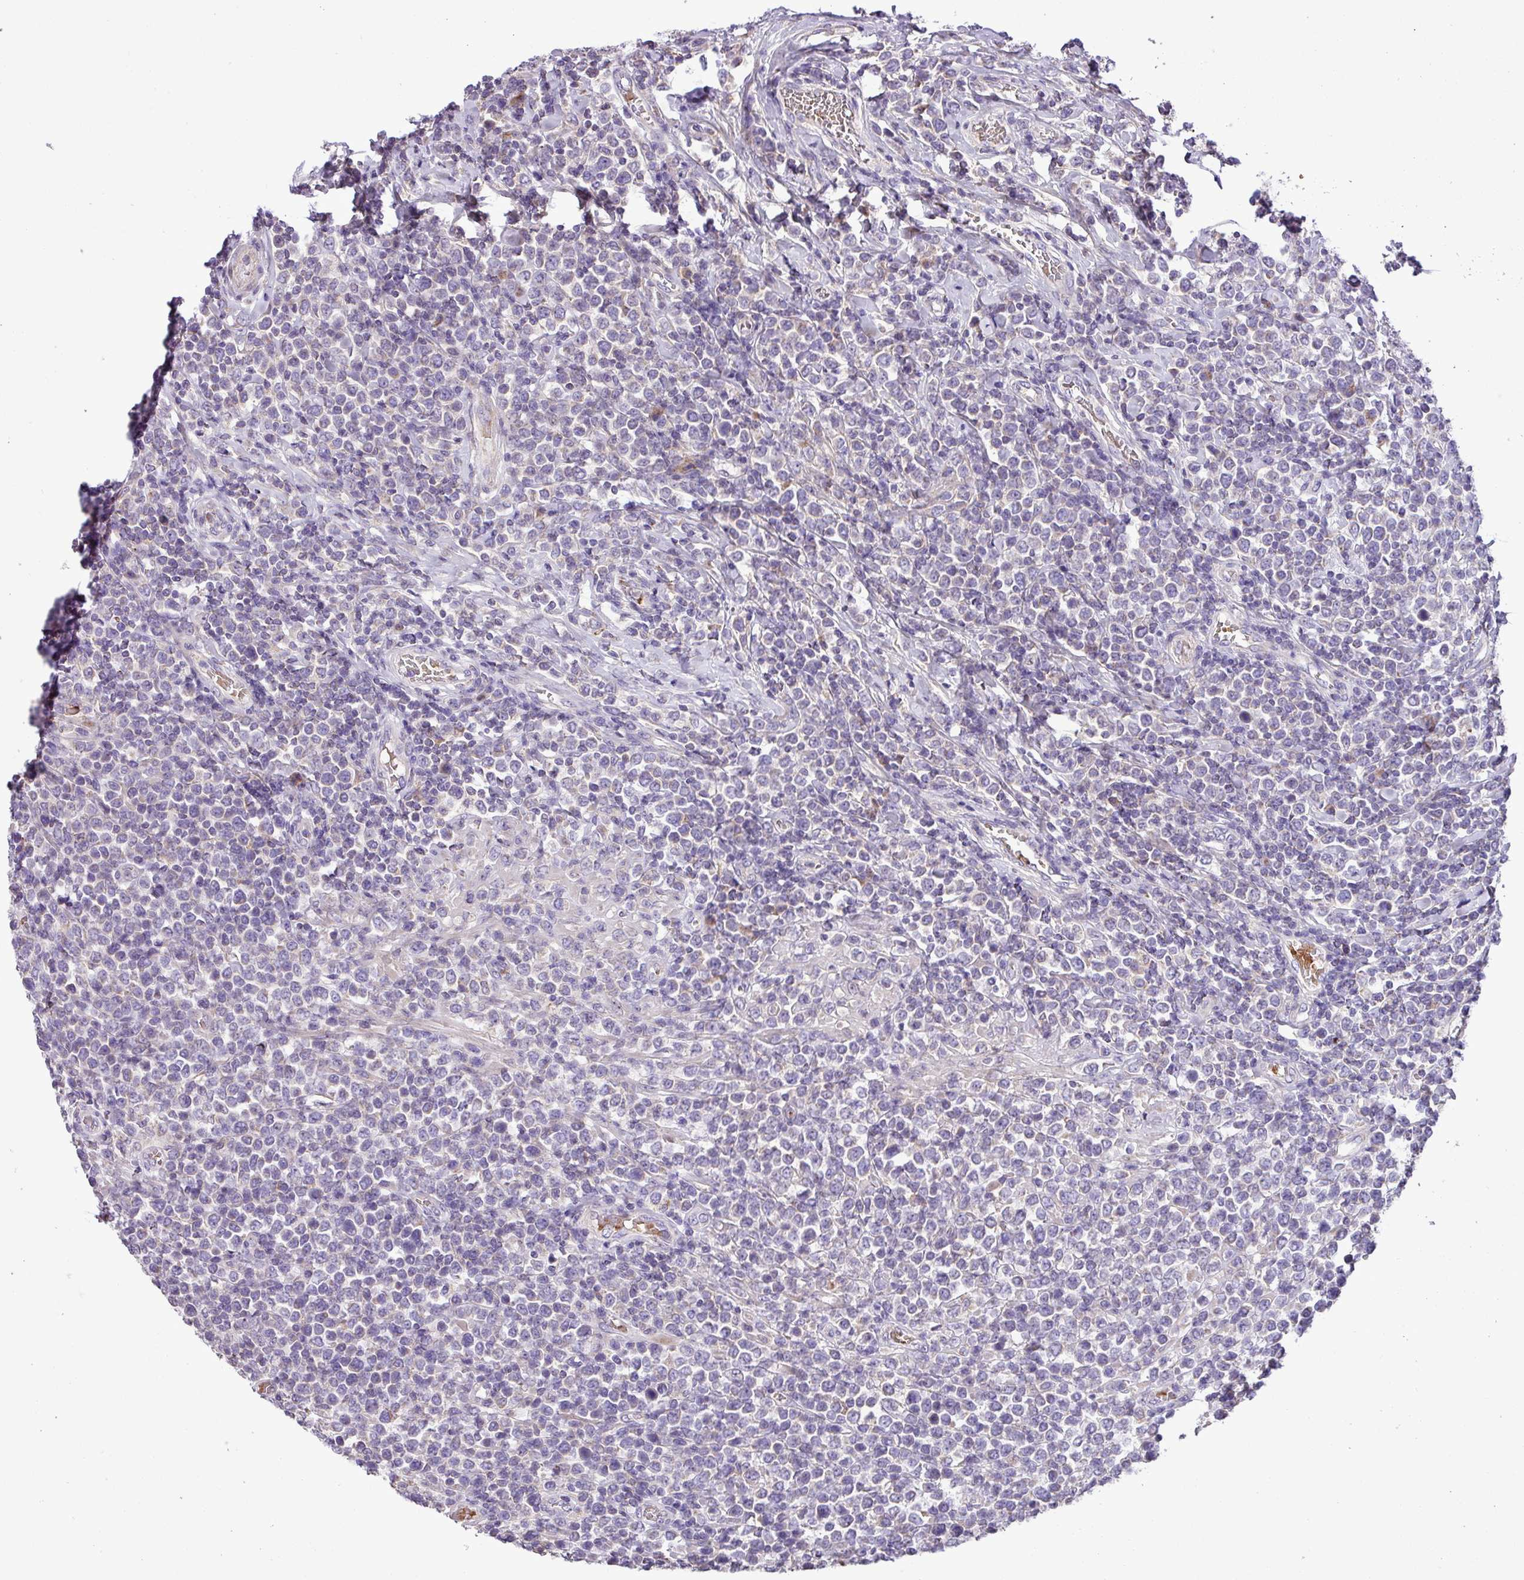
{"staining": {"intensity": "negative", "quantity": "none", "location": "none"}, "tissue": "lymphoma", "cell_type": "Tumor cells", "image_type": "cancer", "snomed": [{"axis": "morphology", "description": "Malignant lymphoma, non-Hodgkin's type, High grade"}, {"axis": "topography", "description": "Soft tissue"}], "caption": "Tumor cells are negative for brown protein staining in high-grade malignant lymphoma, non-Hodgkin's type.", "gene": "FAM183A", "patient": {"sex": "female", "age": 56}}